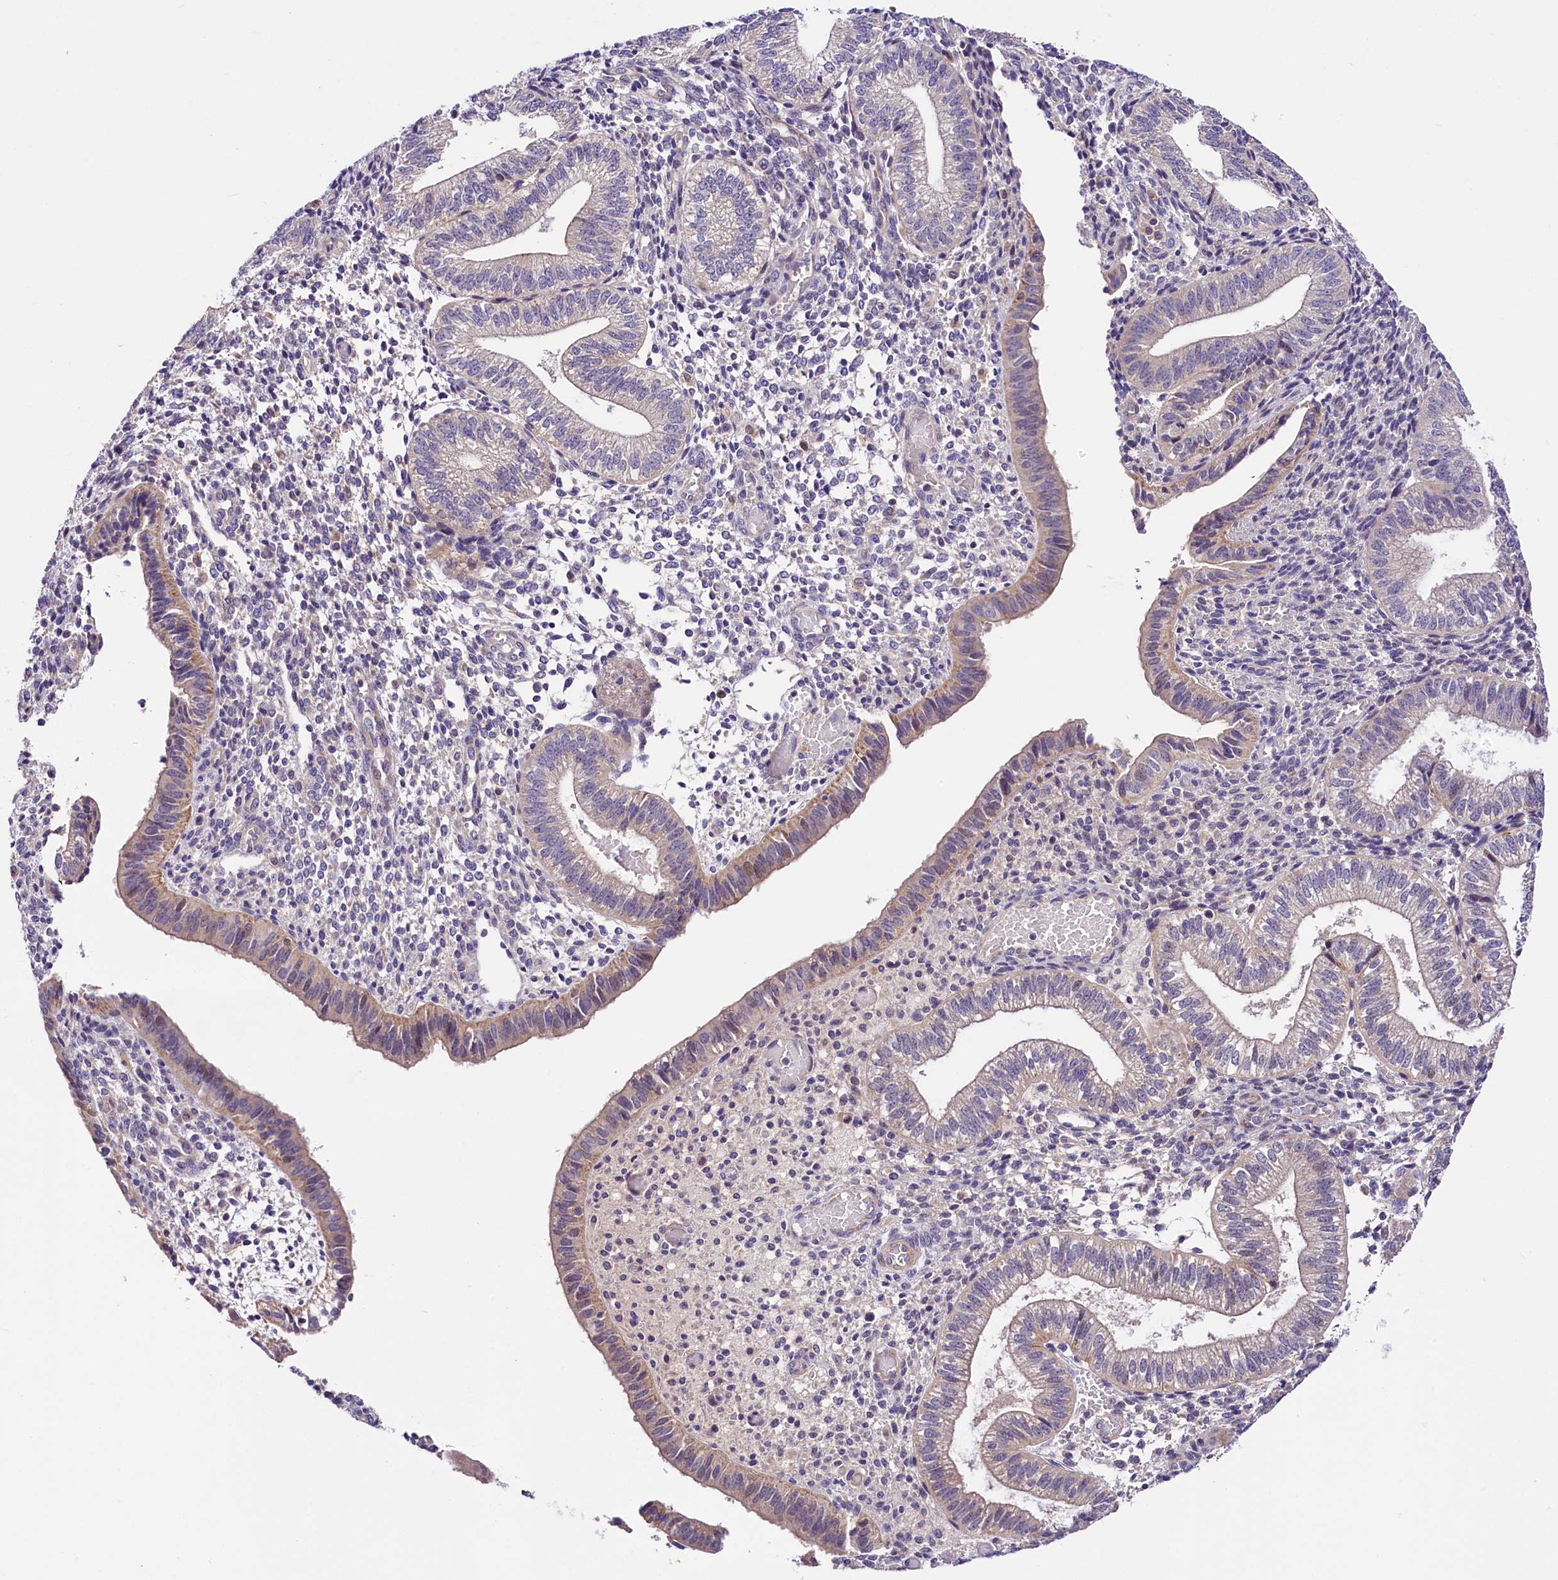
{"staining": {"intensity": "weak", "quantity": "<25%", "location": "cytoplasmic/membranous"}, "tissue": "endometrium", "cell_type": "Cells in endometrial stroma", "image_type": "normal", "snomed": [{"axis": "morphology", "description": "Normal tissue, NOS"}, {"axis": "topography", "description": "Endometrium"}], "caption": "A high-resolution histopathology image shows immunohistochemistry staining of benign endometrium, which shows no significant positivity in cells in endometrial stroma. The staining is performed using DAB (3,3'-diaminobenzidine) brown chromogen with nuclei counter-stained in using hematoxylin.", "gene": "ARMC6", "patient": {"sex": "female", "age": 34}}